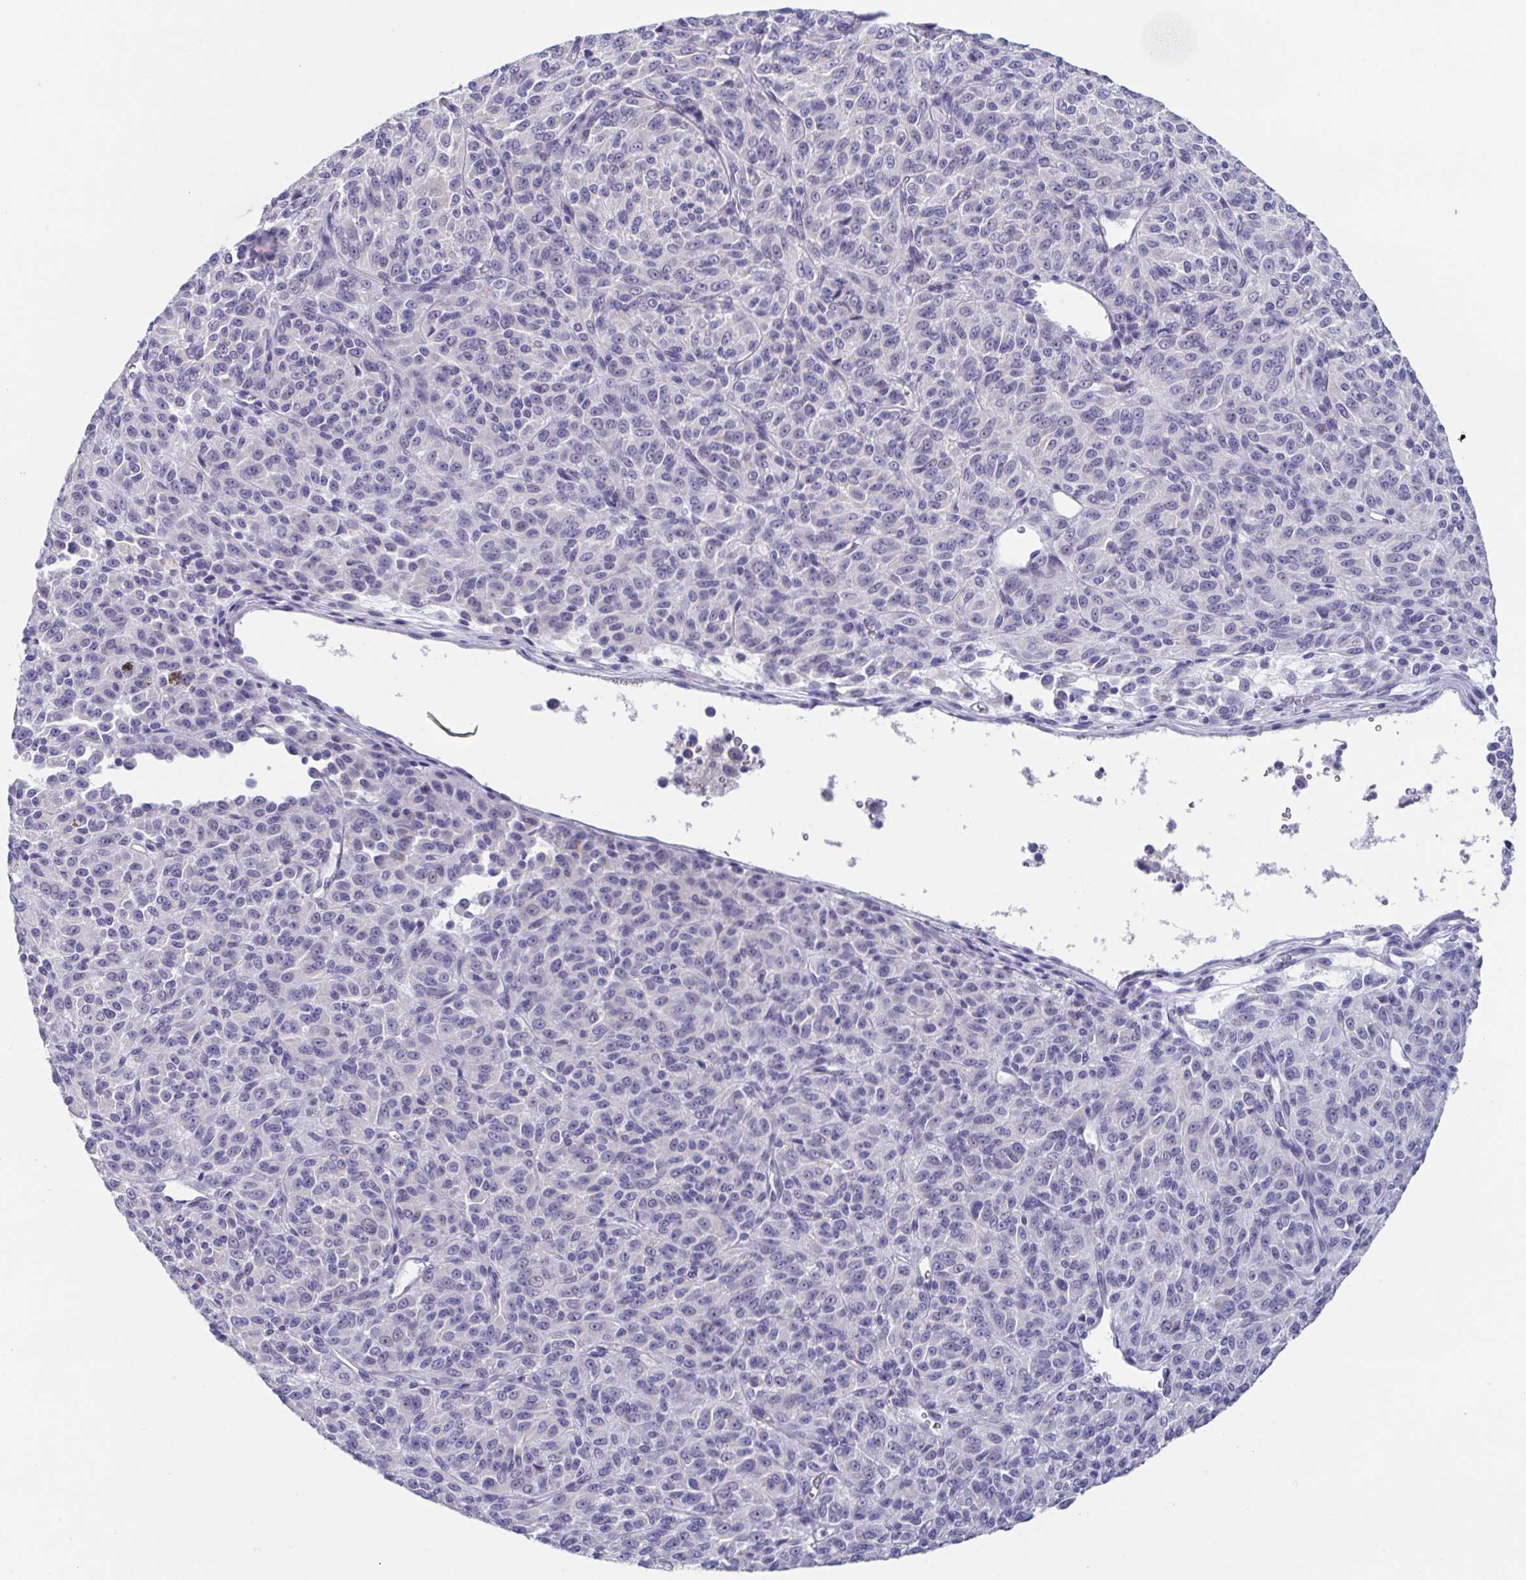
{"staining": {"intensity": "negative", "quantity": "none", "location": "none"}, "tissue": "melanoma", "cell_type": "Tumor cells", "image_type": "cancer", "snomed": [{"axis": "morphology", "description": "Malignant melanoma, Metastatic site"}, {"axis": "topography", "description": "Brain"}], "caption": "The photomicrograph exhibits no significant positivity in tumor cells of melanoma.", "gene": "RDH11", "patient": {"sex": "female", "age": 56}}